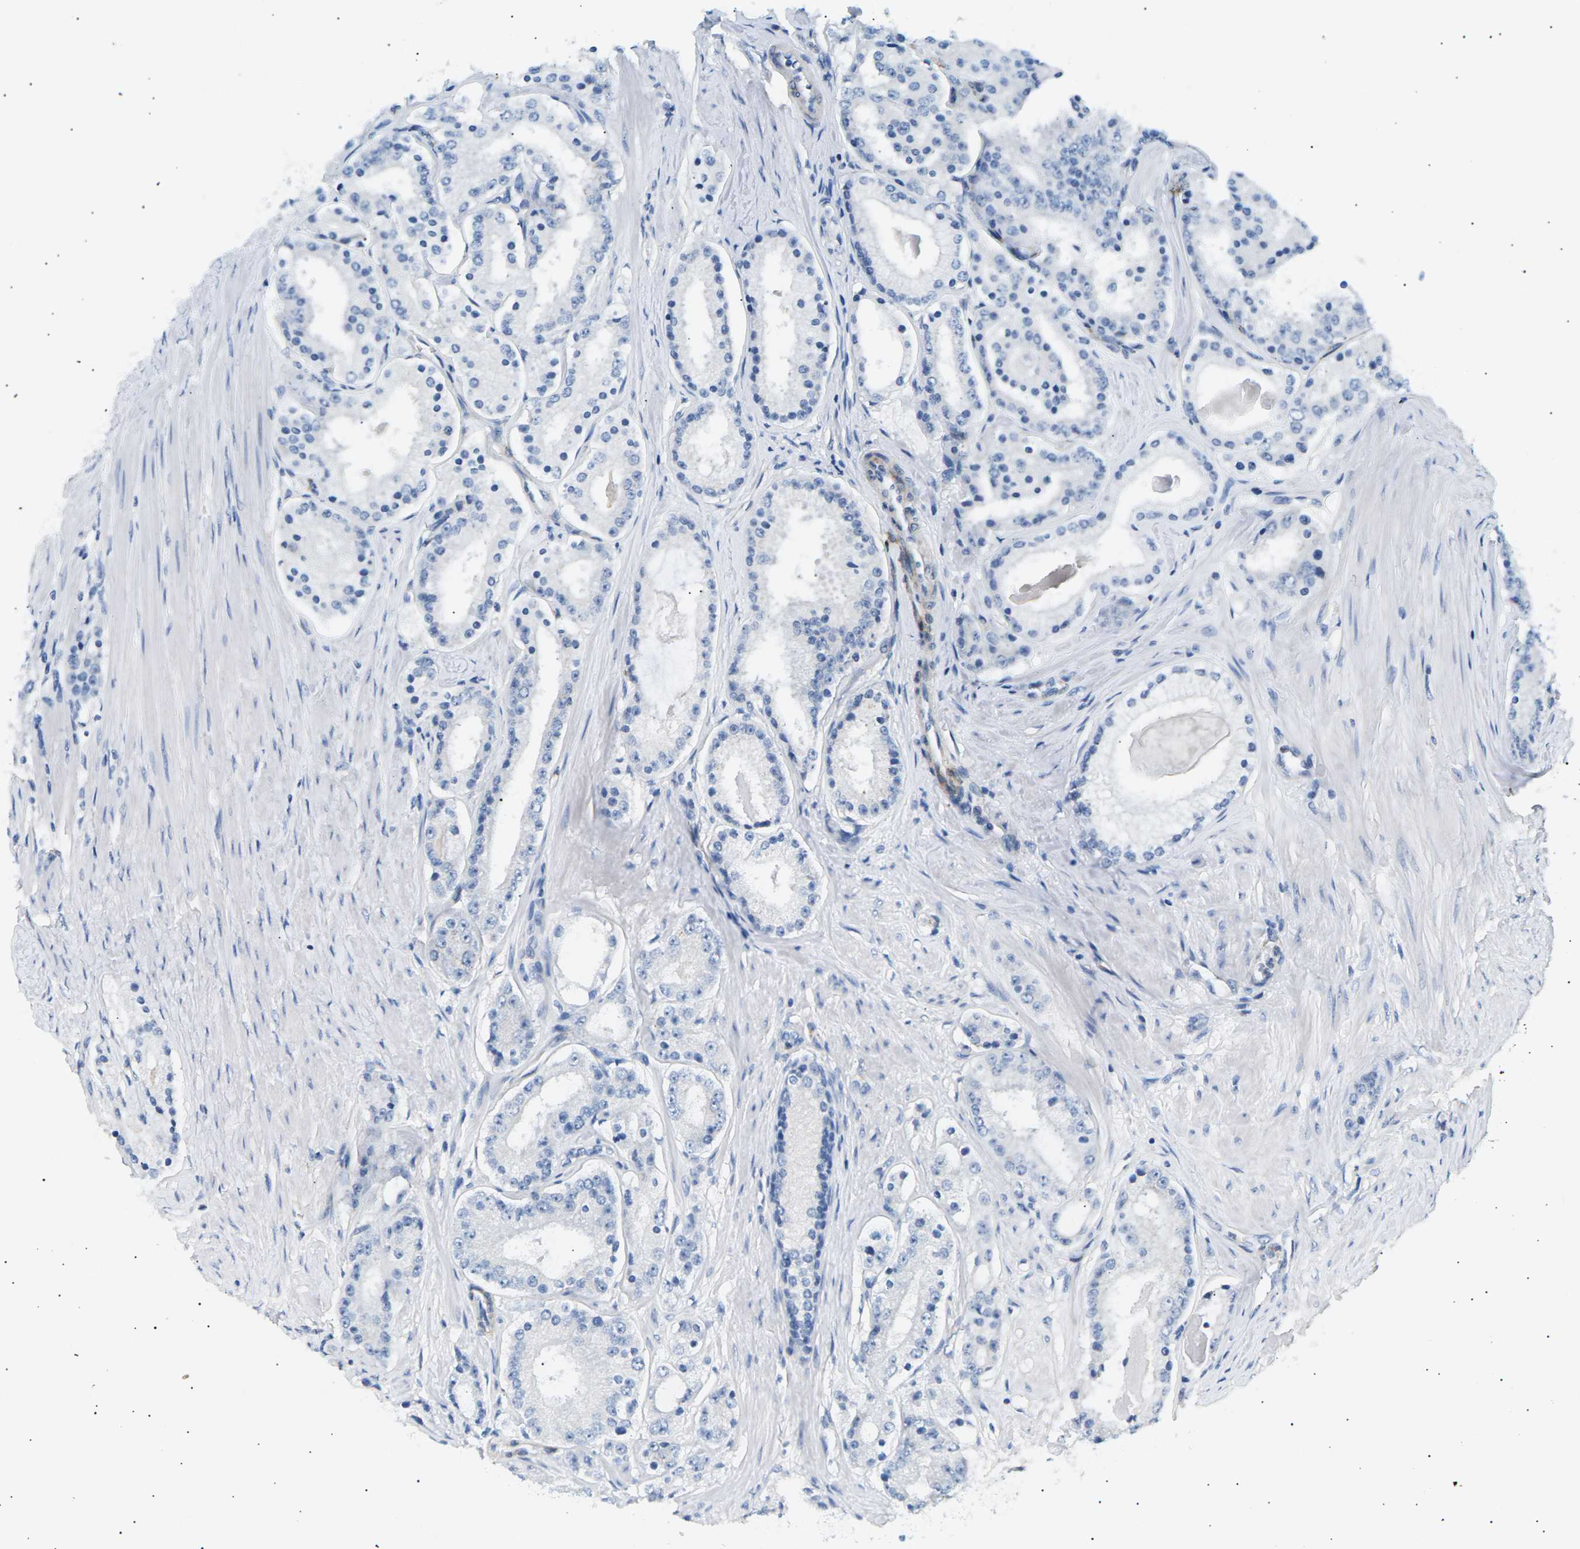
{"staining": {"intensity": "negative", "quantity": "none", "location": "none"}, "tissue": "prostate cancer", "cell_type": "Tumor cells", "image_type": "cancer", "snomed": [{"axis": "morphology", "description": "Adenocarcinoma, Low grade"}, {"axis": "topography", "description": "Prostate"}], "caption": "Immunohistochemistry histopathology image of neoplastic tissue: adenocarcinoma (low-grade) (prostate) stained with DAB demonstrates no significant protein expression in tumor cells. (DAB (3,3'-diaminobenzidine) IHC visualized using brightfield microscopy, high magnification).", "gene": "SEPTIN5", "patient": {"sex": "male", "age": 63}}